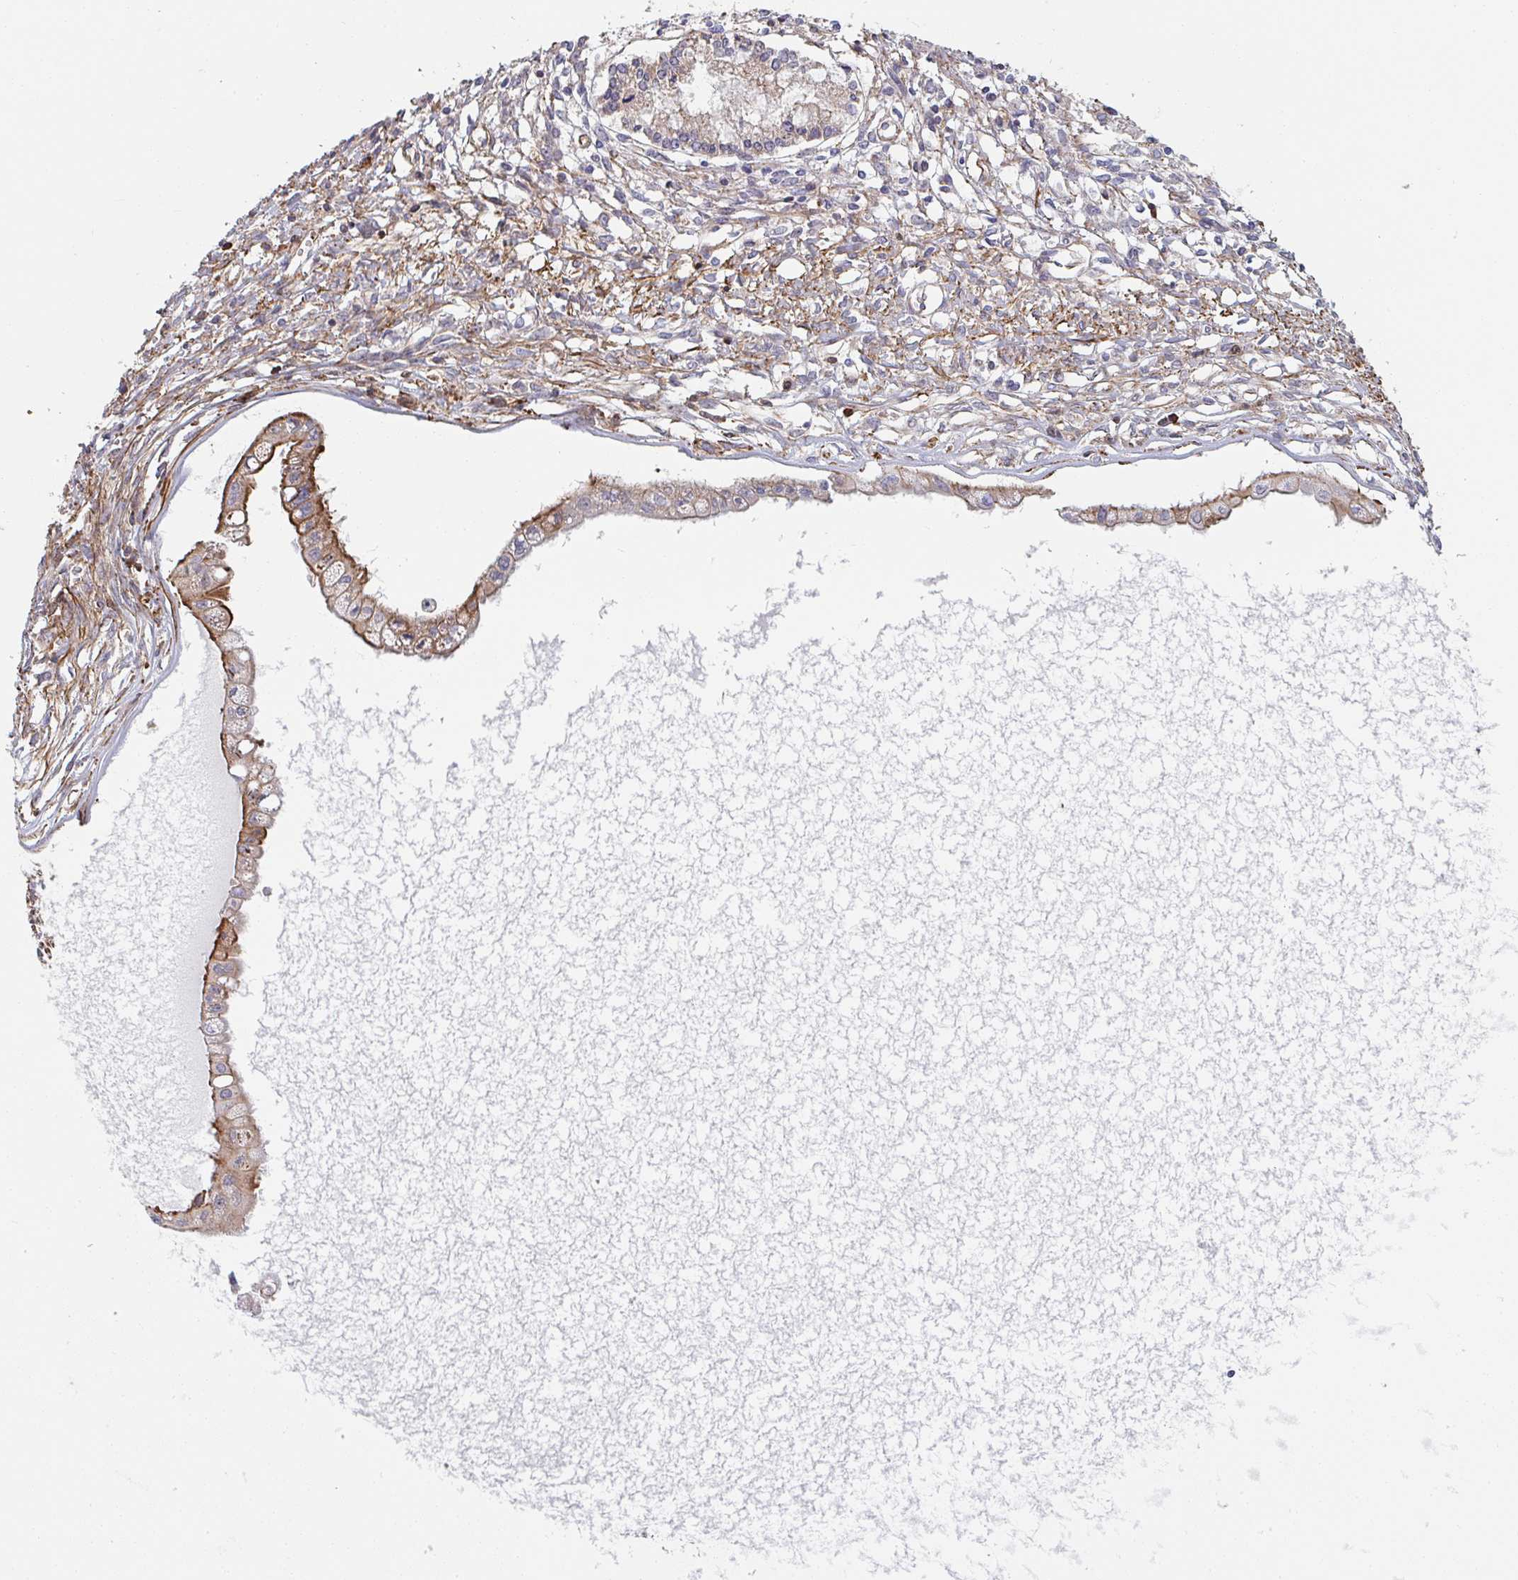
{"staining": {"intensity": "moderate", "quantity": "25%-75%", "location": "cytoplasmic/membranous"}, "tissue": "ovarian cancer", "cell_type": "Tumor cells", "image_type": "cancer", "snomed": [{"axis": "morphology", "description": "Cystadenocarcinoma, mucinous, NOS"}, {"axis": "topography", "description": "Ovary"}], "caption": "Protein expression by immunohistochemistry demonstrates moderate cytoplasmic/membranous staining in approximately 25%-75% of tumor cells in ovarian mucinous cystadenocarcinoma.", "gene": "FZD2", "patient": {"sex": "female", "age": 34}}